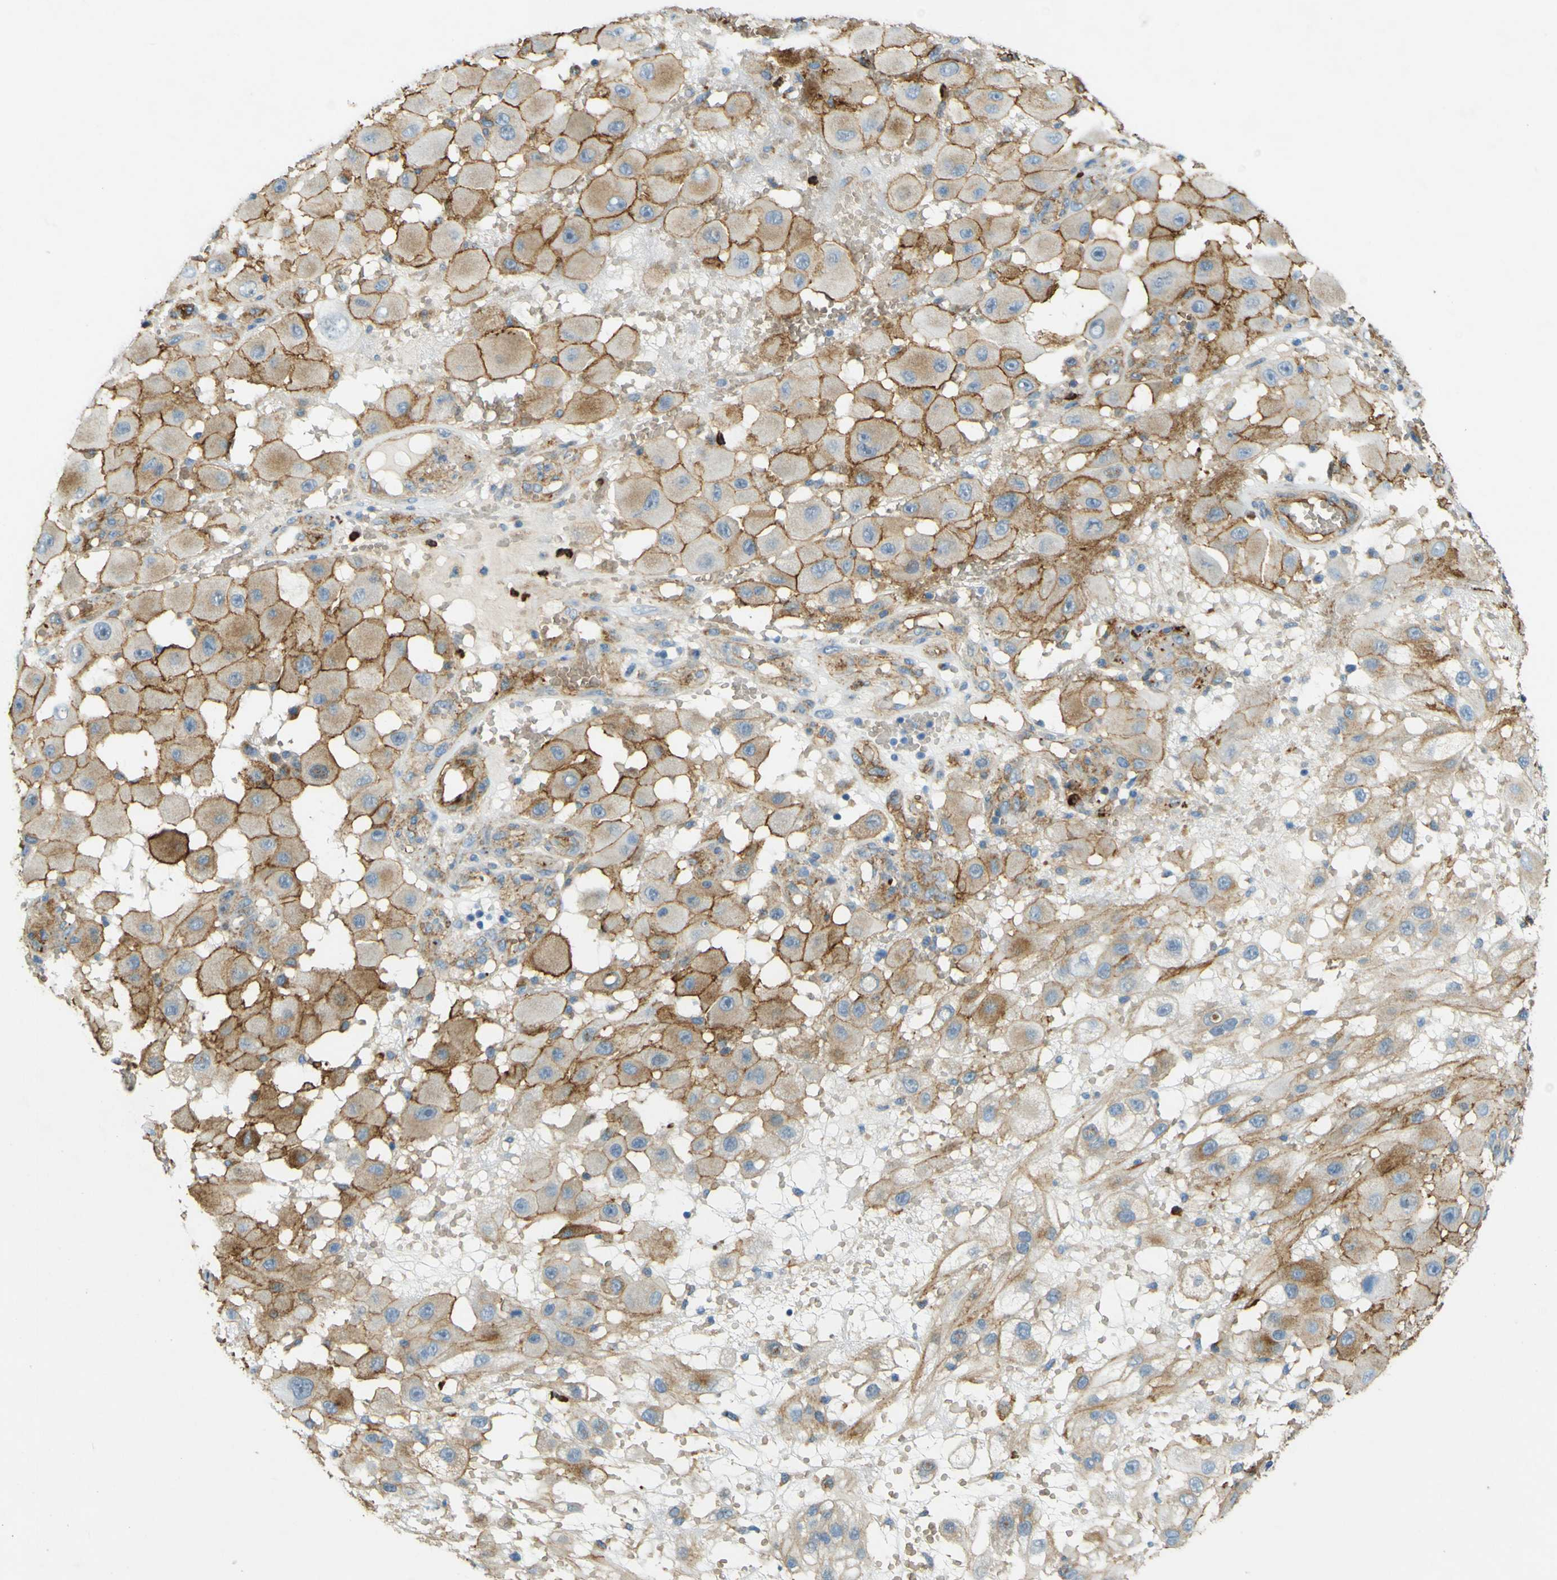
{"staining": {"intensity": "moderate", "quantity": ">75%", "location": "cytoplasmic/membranous"}, "tissue": "melanoma", "cell_type": "Tumor cells", "image_type": "cancer", "snomed": [{"axis": "morphology", "description": "Malignant melanoma, NOS"}, {"axis": "topography", "description": "Skin"}], "caption": "There is medium levels of moderate cytoplasmic/membranous staining in tumor cells of malignant melanoma, as demonstrated by immunohistochemical staining (brown color).", "gene": "PLXDC1", "patient": {"sex": "female", "age": 81}}